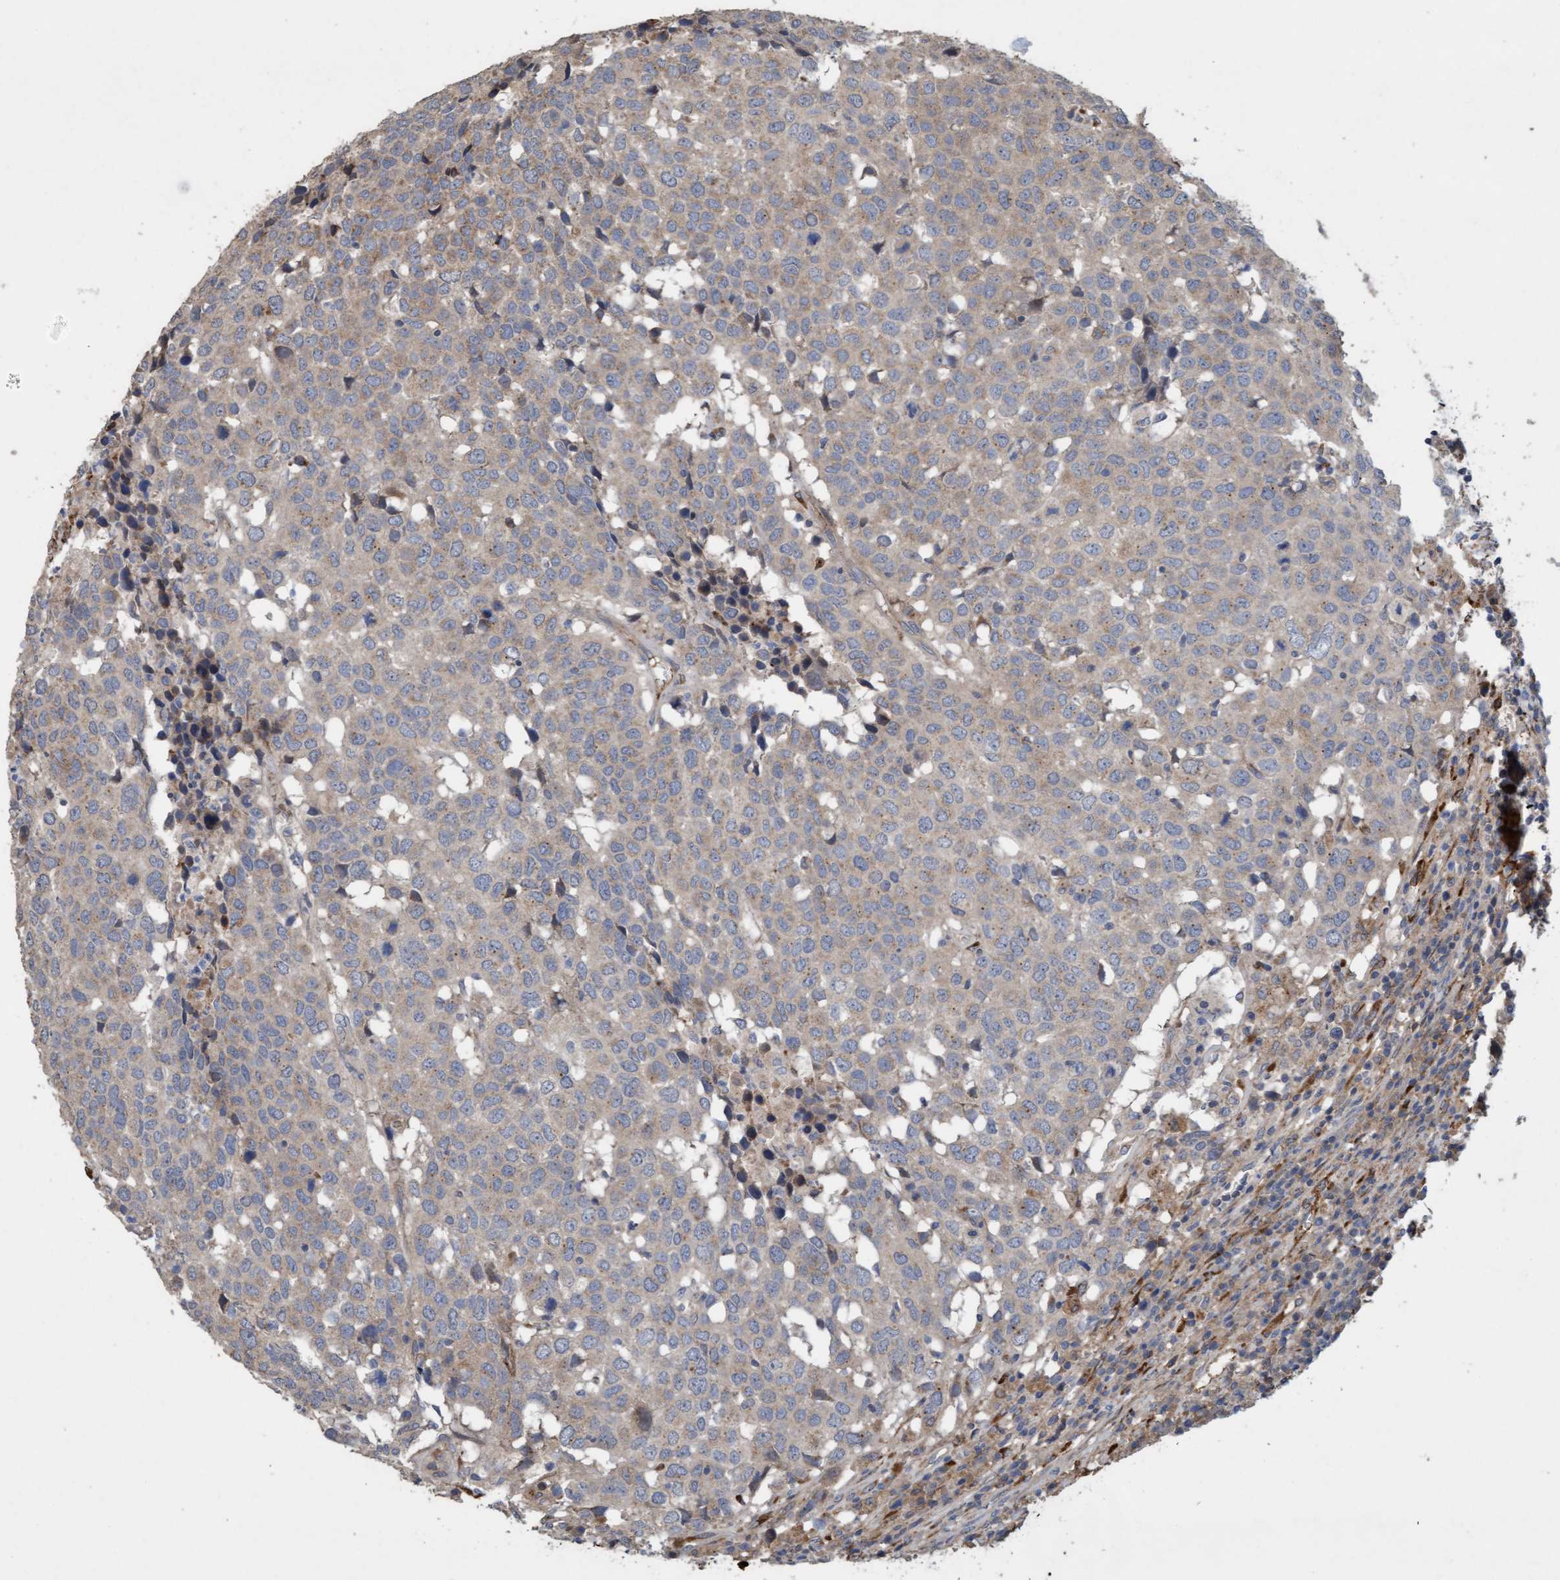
{"staining": {"intensity": "weak", "quantity": "25%-75%", "location": "cytoplasmic/membranous"}, "tissue": "head and neck cancer", "cell_type": "Tumor cells", "image_type": "cancer", "snomed": [{"axis": "morphology", "description": "Squamous cell carcinoma, NOS"}, {"axis": "topography", "description": "Head-Neck"}], "caption": "Immunohistochemistry staining of head and neck cancer, which exhibits low levels of weak cytoplasmic/membranous staining in about 25%-75% of tumor cells indicating weak cytoplasmic/membranous protein staining. The staining was performed using DAB (brown) for protein detection and nuclei were counterstained in hematoxylin (blue).", "gene": "DDHD2", "patient": {"sex": "male", "age": 66}}